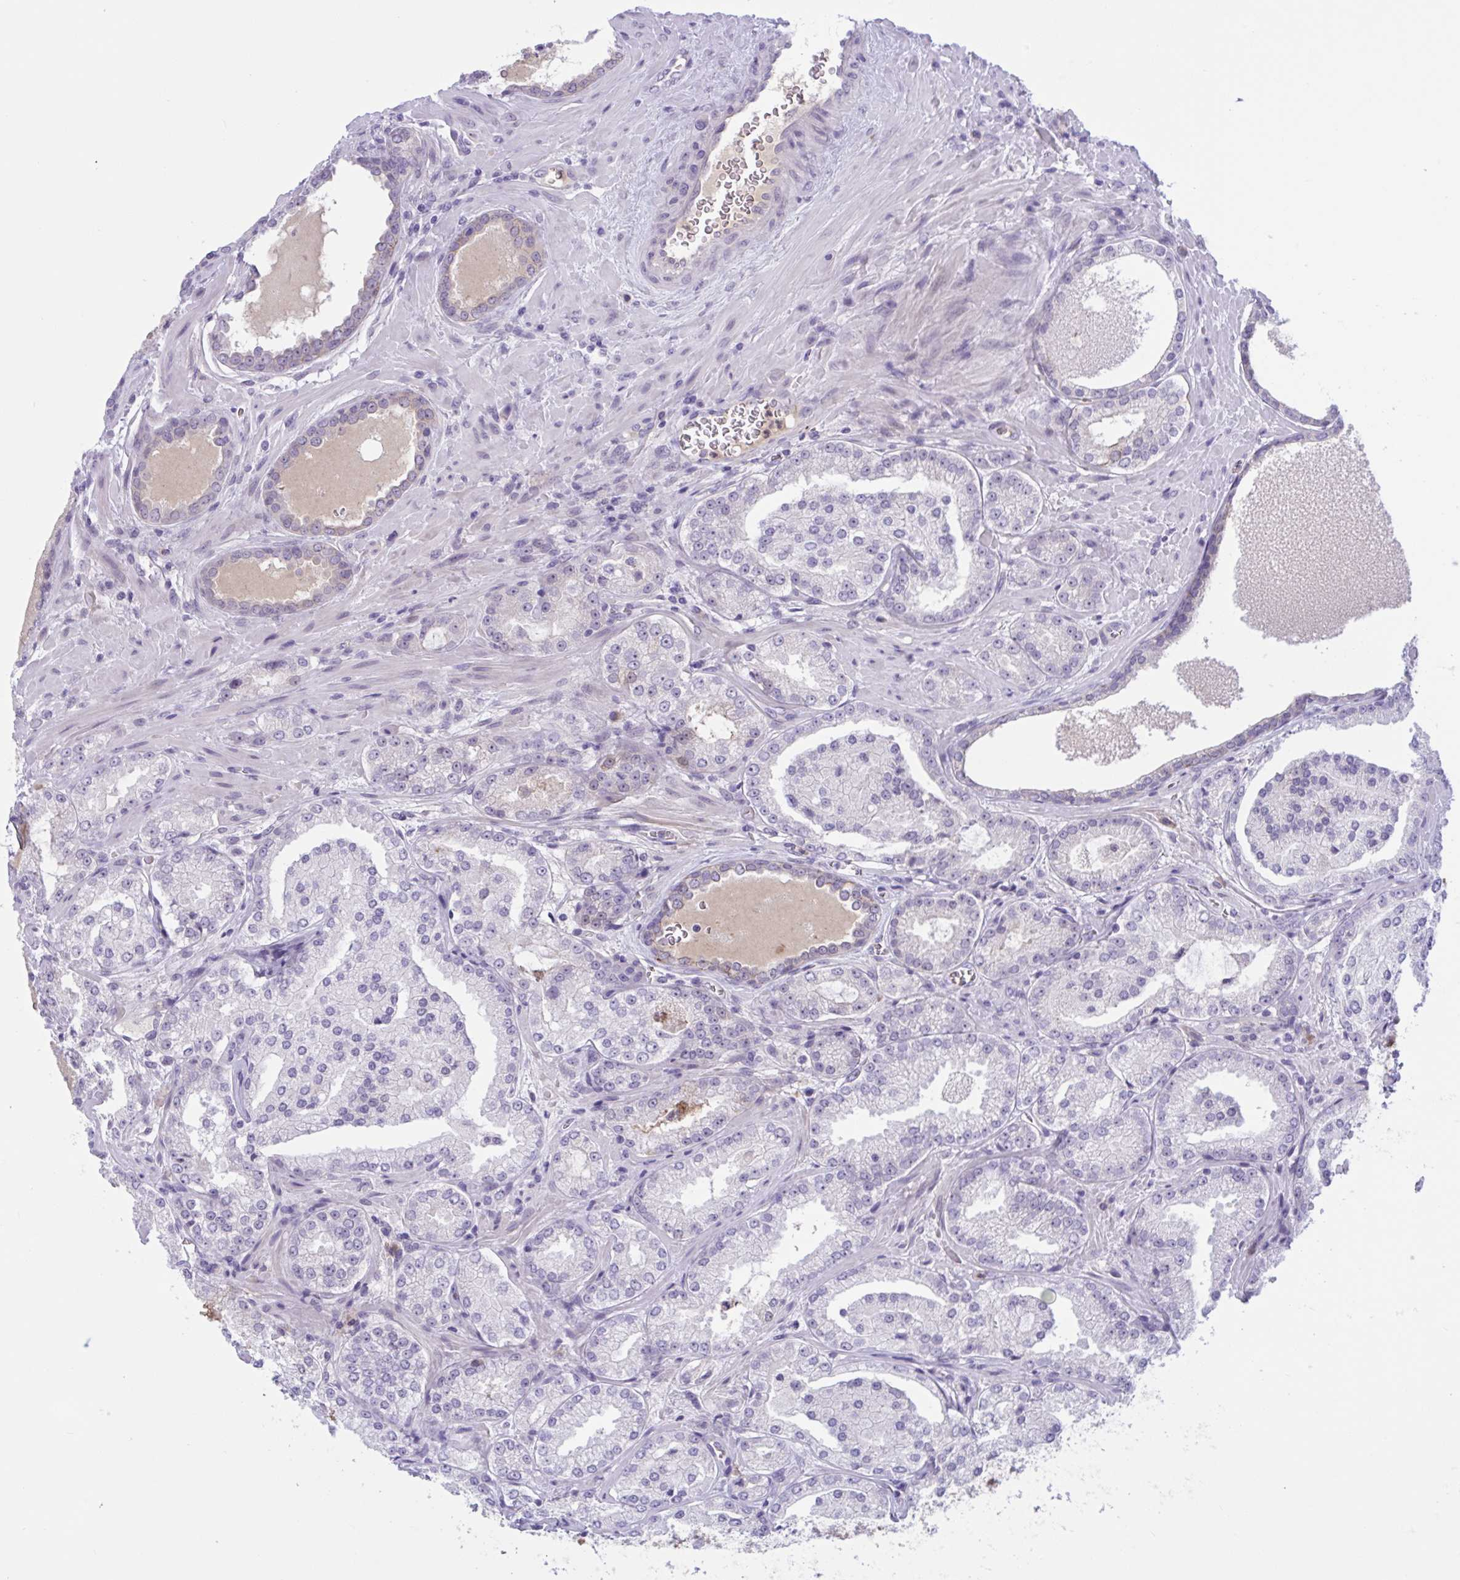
{"staining": {"intensity": "negative", "quantity": "none", "location": "none"}, "tissue": "prostate cancer", "cell_type": "Tumor cells", "image_type": "cancer", "snomed": [{"axis": "morphology", "description": "Adenocarcinoma, High grade"}, {"axis": "topography", "description": "Prostate"}], "caption": "Image shows no protein staining in tumor cells of prostate adenocarcinoma (high-grade) tissue.", "gene": "WNT9B", "patient": {"sex": "male", "age": 73}}